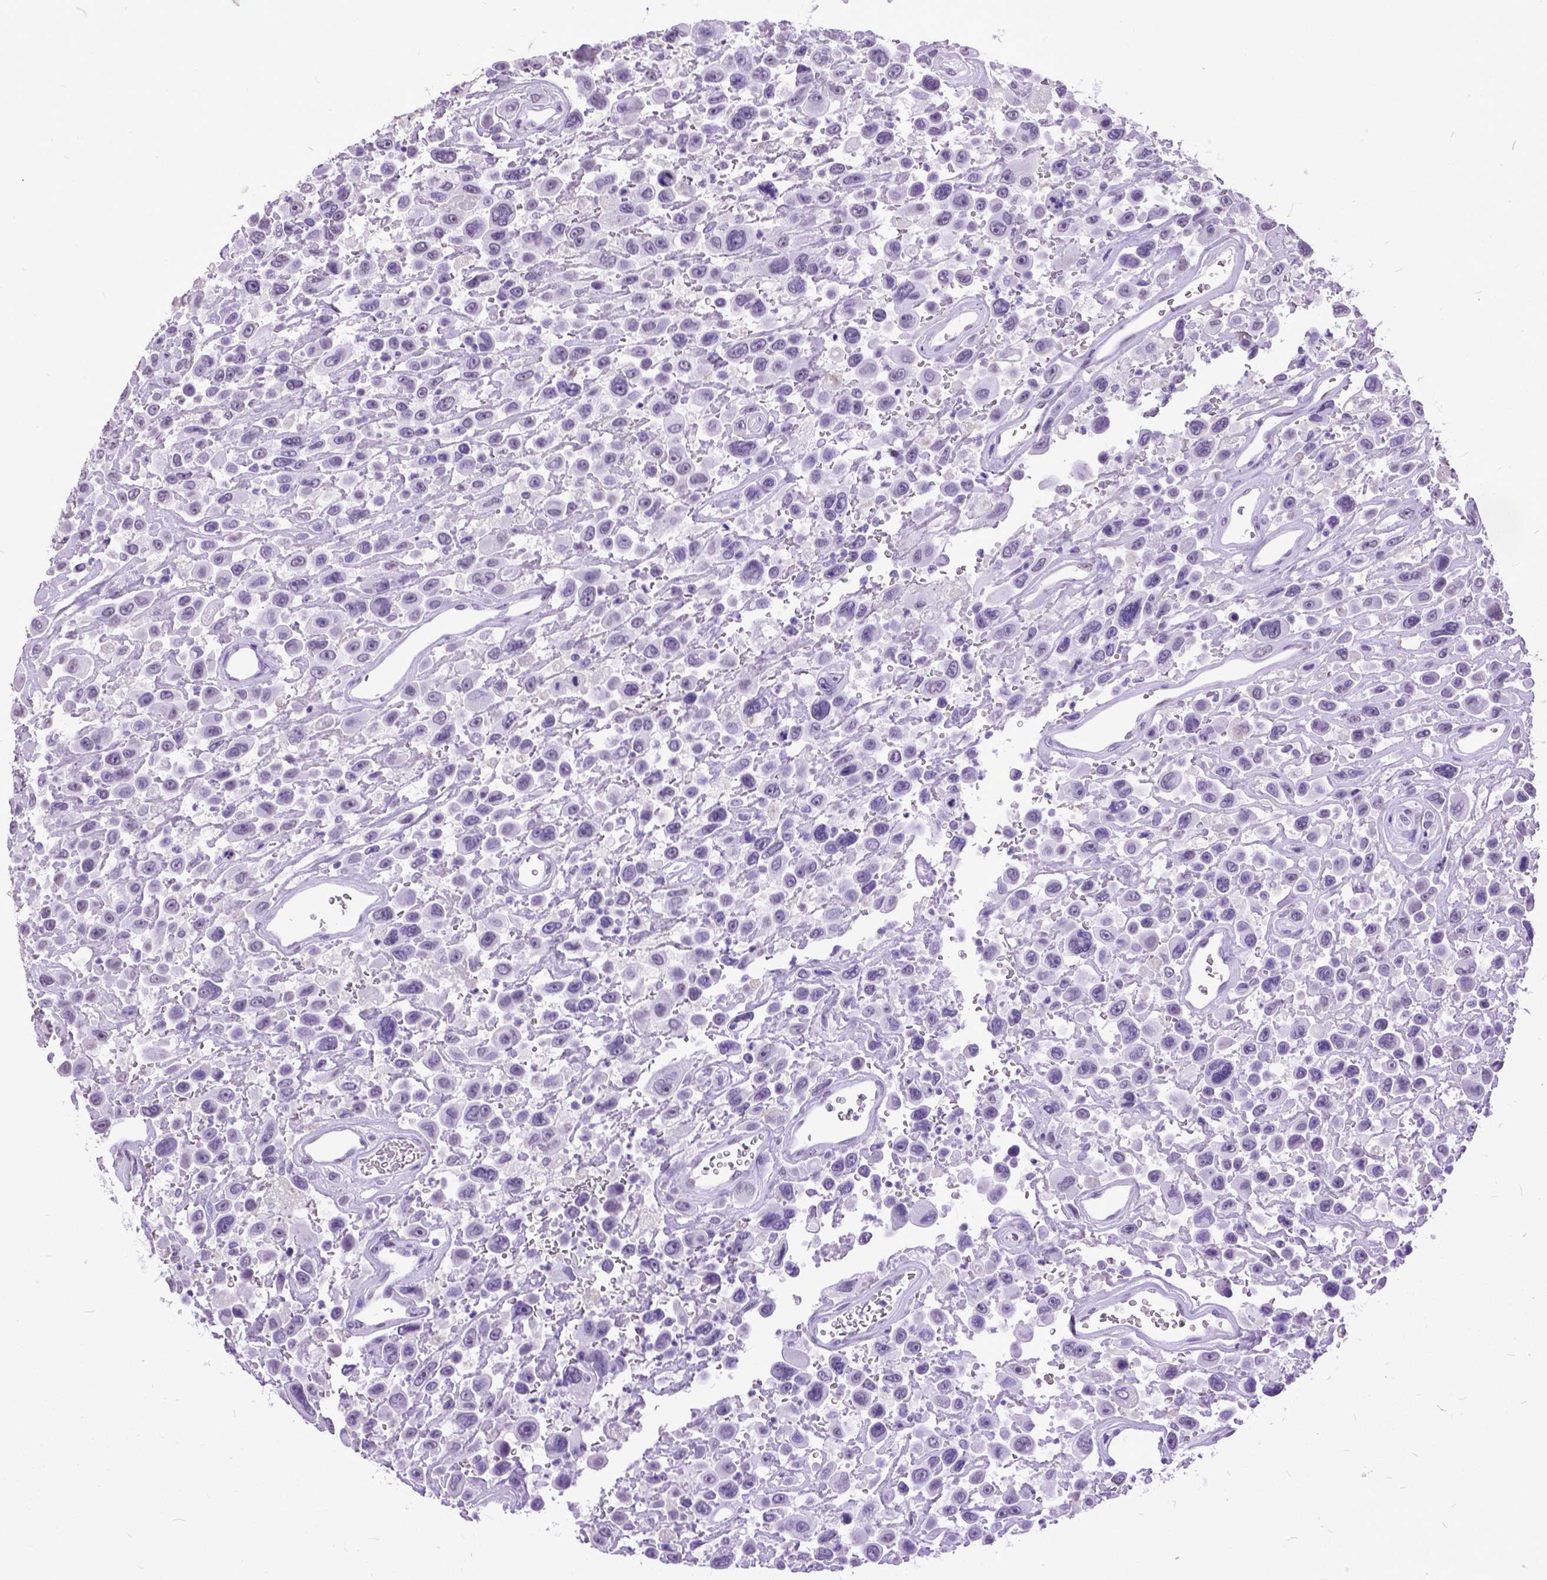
{"staining": {"intensity": "negative", "quantity": "none", "location": "none"}, "tissue": "urothelial cancer", "cell_type": "Tumor cells", "image_type": "cancer", "snomed": [{"axis": "morphology", "description": "Urothelial carcinoma, High grade"}, {"axis": "topography", "description": "Urinary bladder"}], "caption": "Micrograph shows no protein expression in tumor cells of urothelial cancer tissue. Nuclei are stained in blue.", "gene": "MARCHF10", "patient": {"sex": "male", "age": 53}}